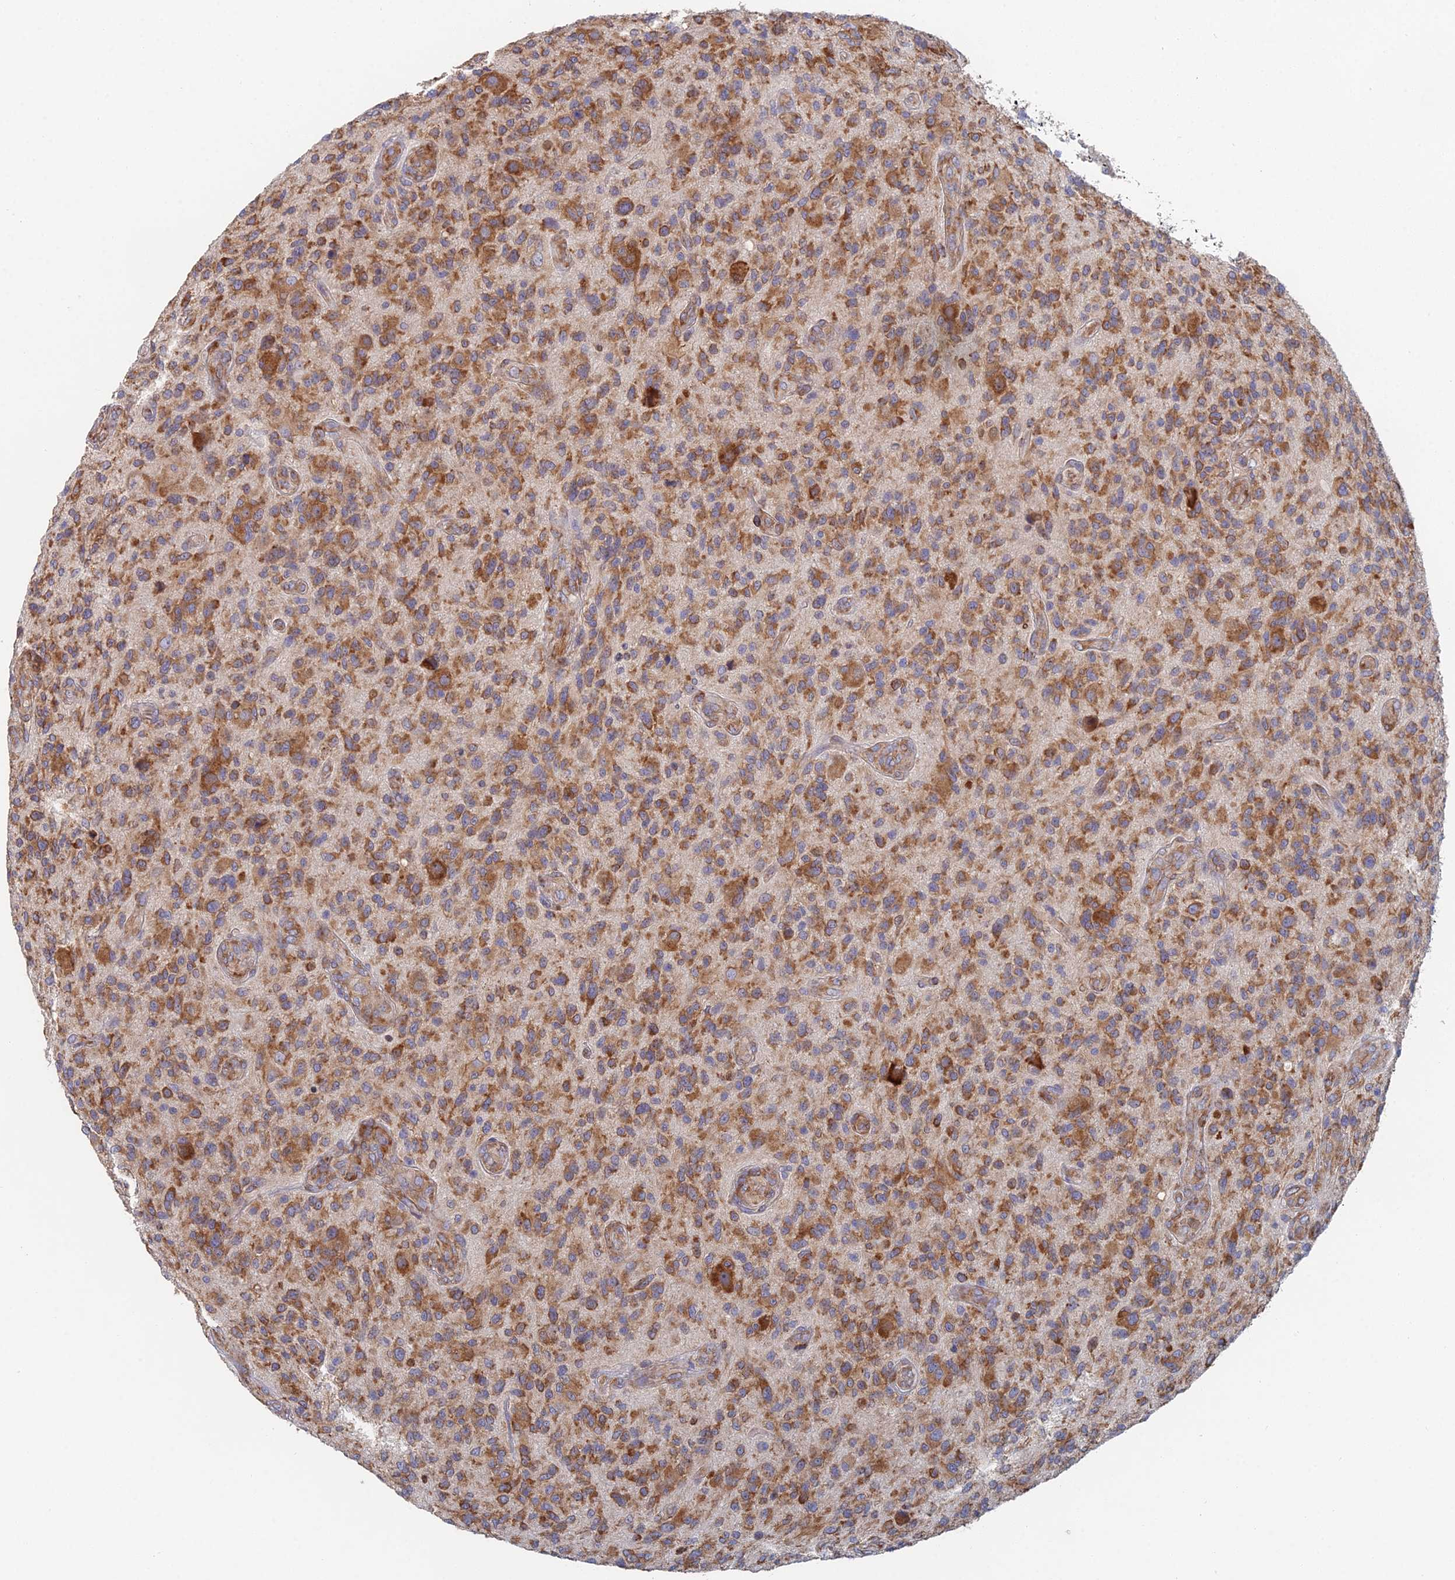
{"staining": {"intensity": "moderate", "quantity": ">75%", "location": "cytoplasmic/membranous"}, "tissue": "glioma", "cell_type": "Tumor cells", "image_type": "cancer", "snomed": [{"axis": "morphology", "description": "Glioma, malignant, High grade"}, {"axis": "topography", "description": "Brain"}], "caption": "High-magnification brightfield microscopy of malignant glioma (high-grade) stained with DAB (3,3'-diaminobenzidine) (brown) and counterstained with hematoxylin (blue). tumor cells exhibit moderate cytoplasmic/membranous positivity is identified in approximately>75% of cells. (IHC, brightfield microscopy, high magnification).", "gene": "ELOF1", "patient": {"sex": "male", "age": 47}}